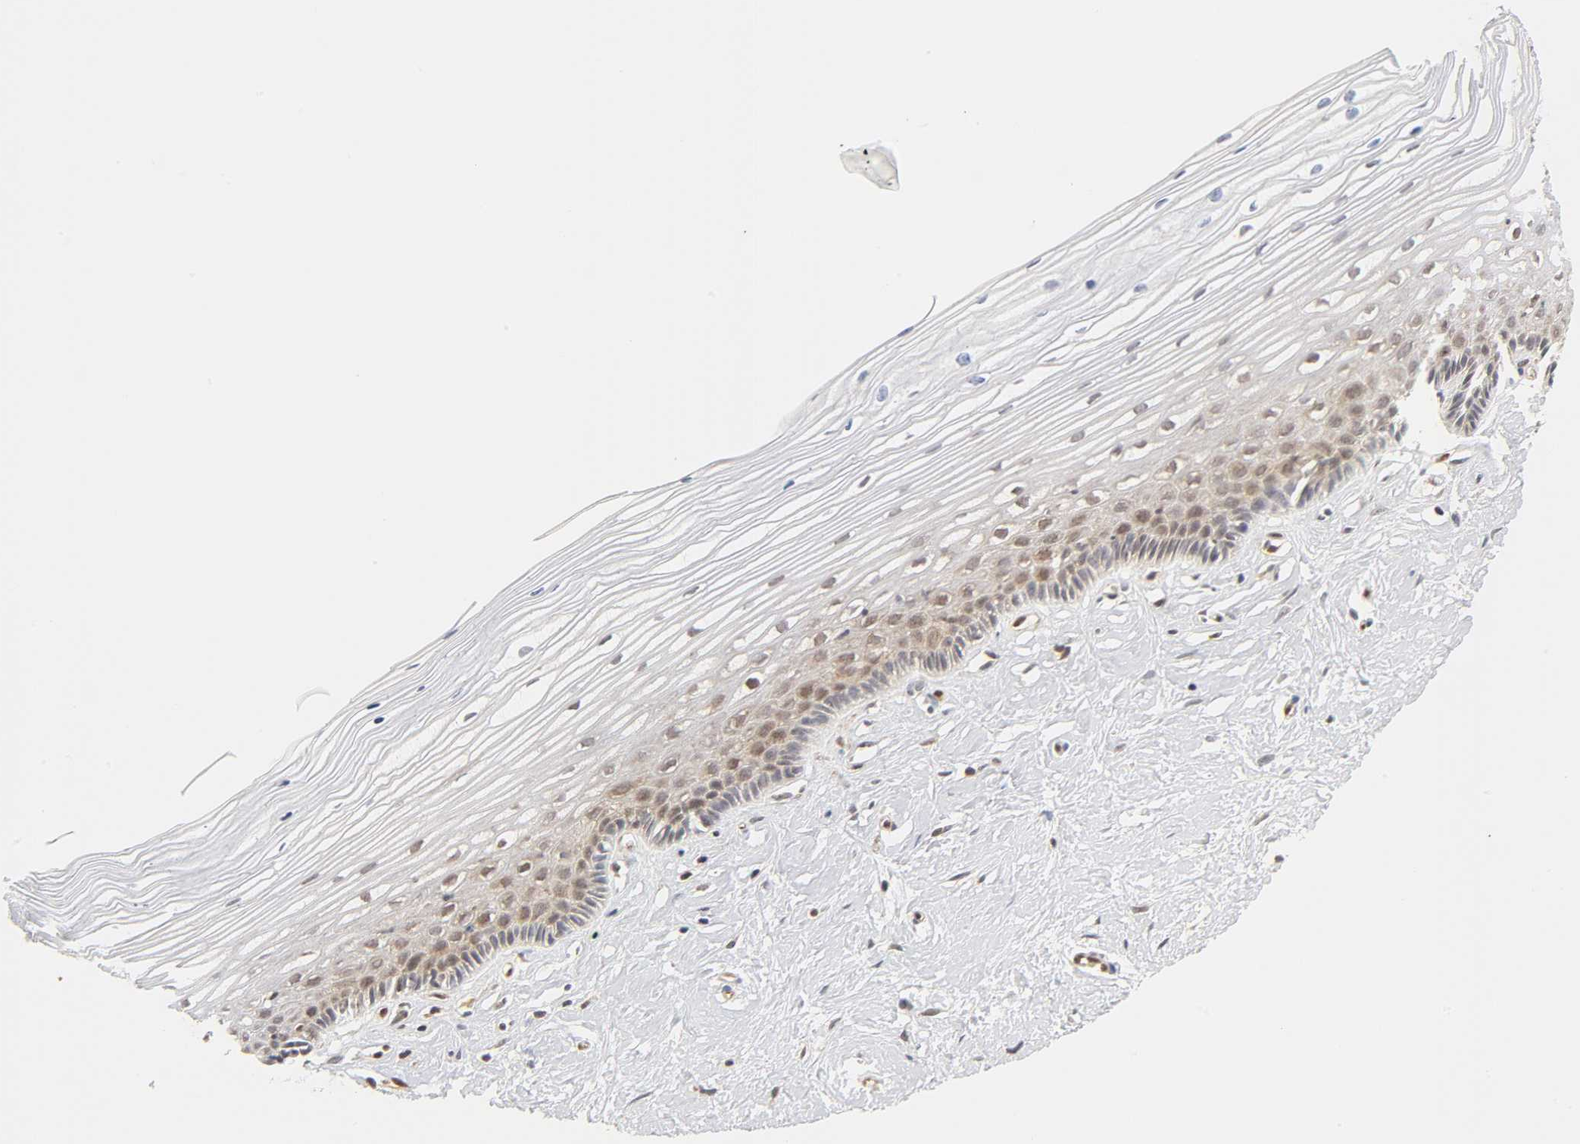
{"staining": {"intensity": "weak", "quantity": ">75%", "location": "cytoplasmic/membranous,nuclear"}, "tissue": "cervix", "cell_type": "Glandular cells", "image_type": "normal", "snomed": [{"axis": "morphology", "description": "Normal tissue, NOS"}, {"axis": "topography", "description": "Cervix"}], "caption": "A brown stain labels weak cytoplasmic/membranous,nuclear positivity of a protein in glandular cells of normal cervix. The protein of interest is stained brown, and the nuclei are stained in blue (DAB IHC with brightfield microscopy, high magnification).", "gene": "CDC37", "patient": {"sex": "female", "age": 40}}